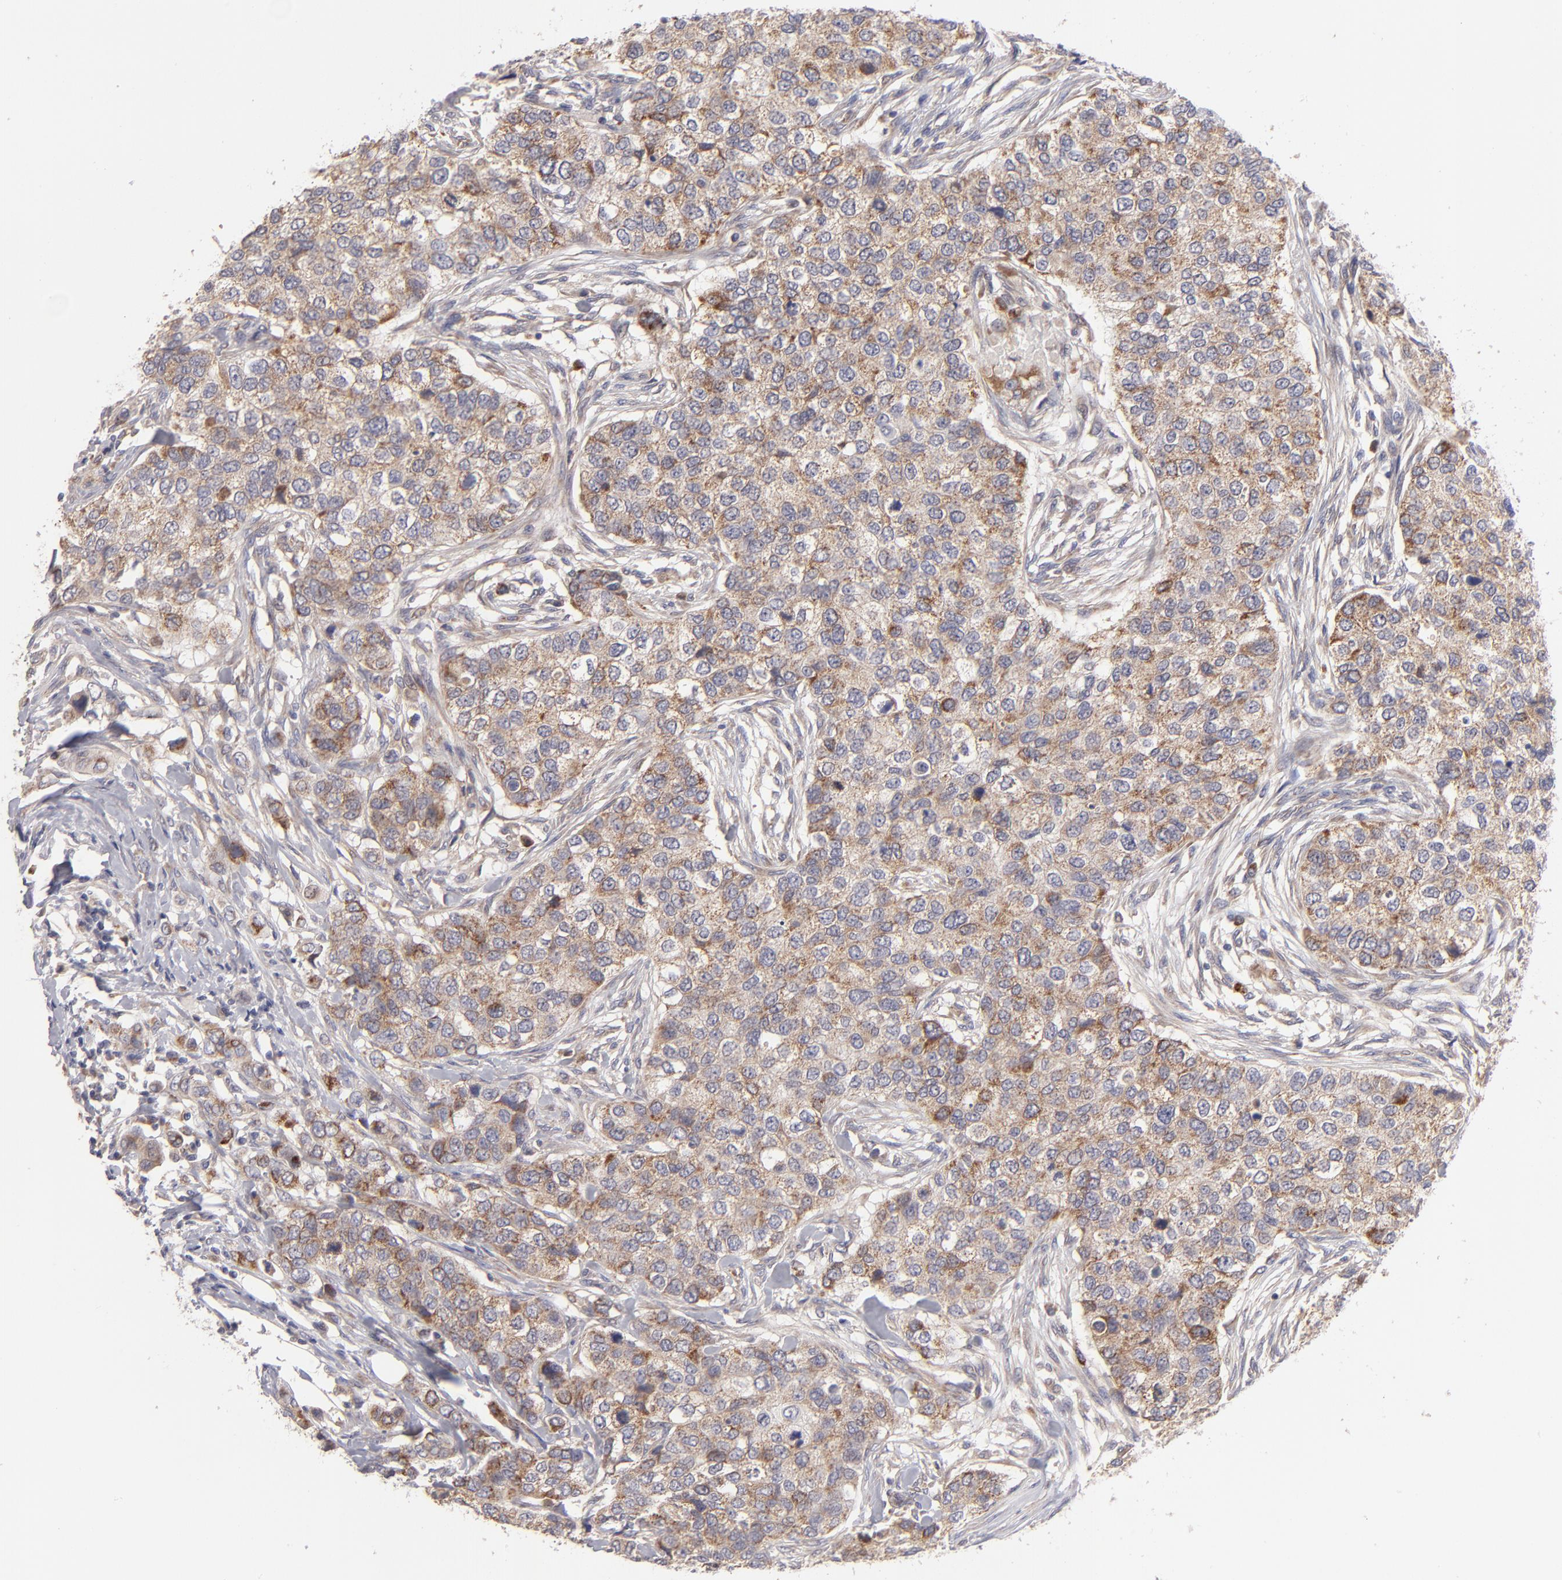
{"staining": {"intensity": "moderate", "quantity": ">75%", "location": "cytoplasmic/membranous"}, "tissue": "breast cancer", "cell_type": "Tumor cells", "image_type": "cancer", "snomed": [{"axis": "morphology", "description": "Normal tissue, NOS"}, {"axis": "morphology", "description": "Duct carcinoma"}, {"axis": "topography", "description": "Breast"}], "caption": "Moderate cytoplasmic/membranous protein positivity is present in about >75% of tumor cells in breast cancer.", "gene": "HCCS", "patient": {"sex": "female", "age": 49}}